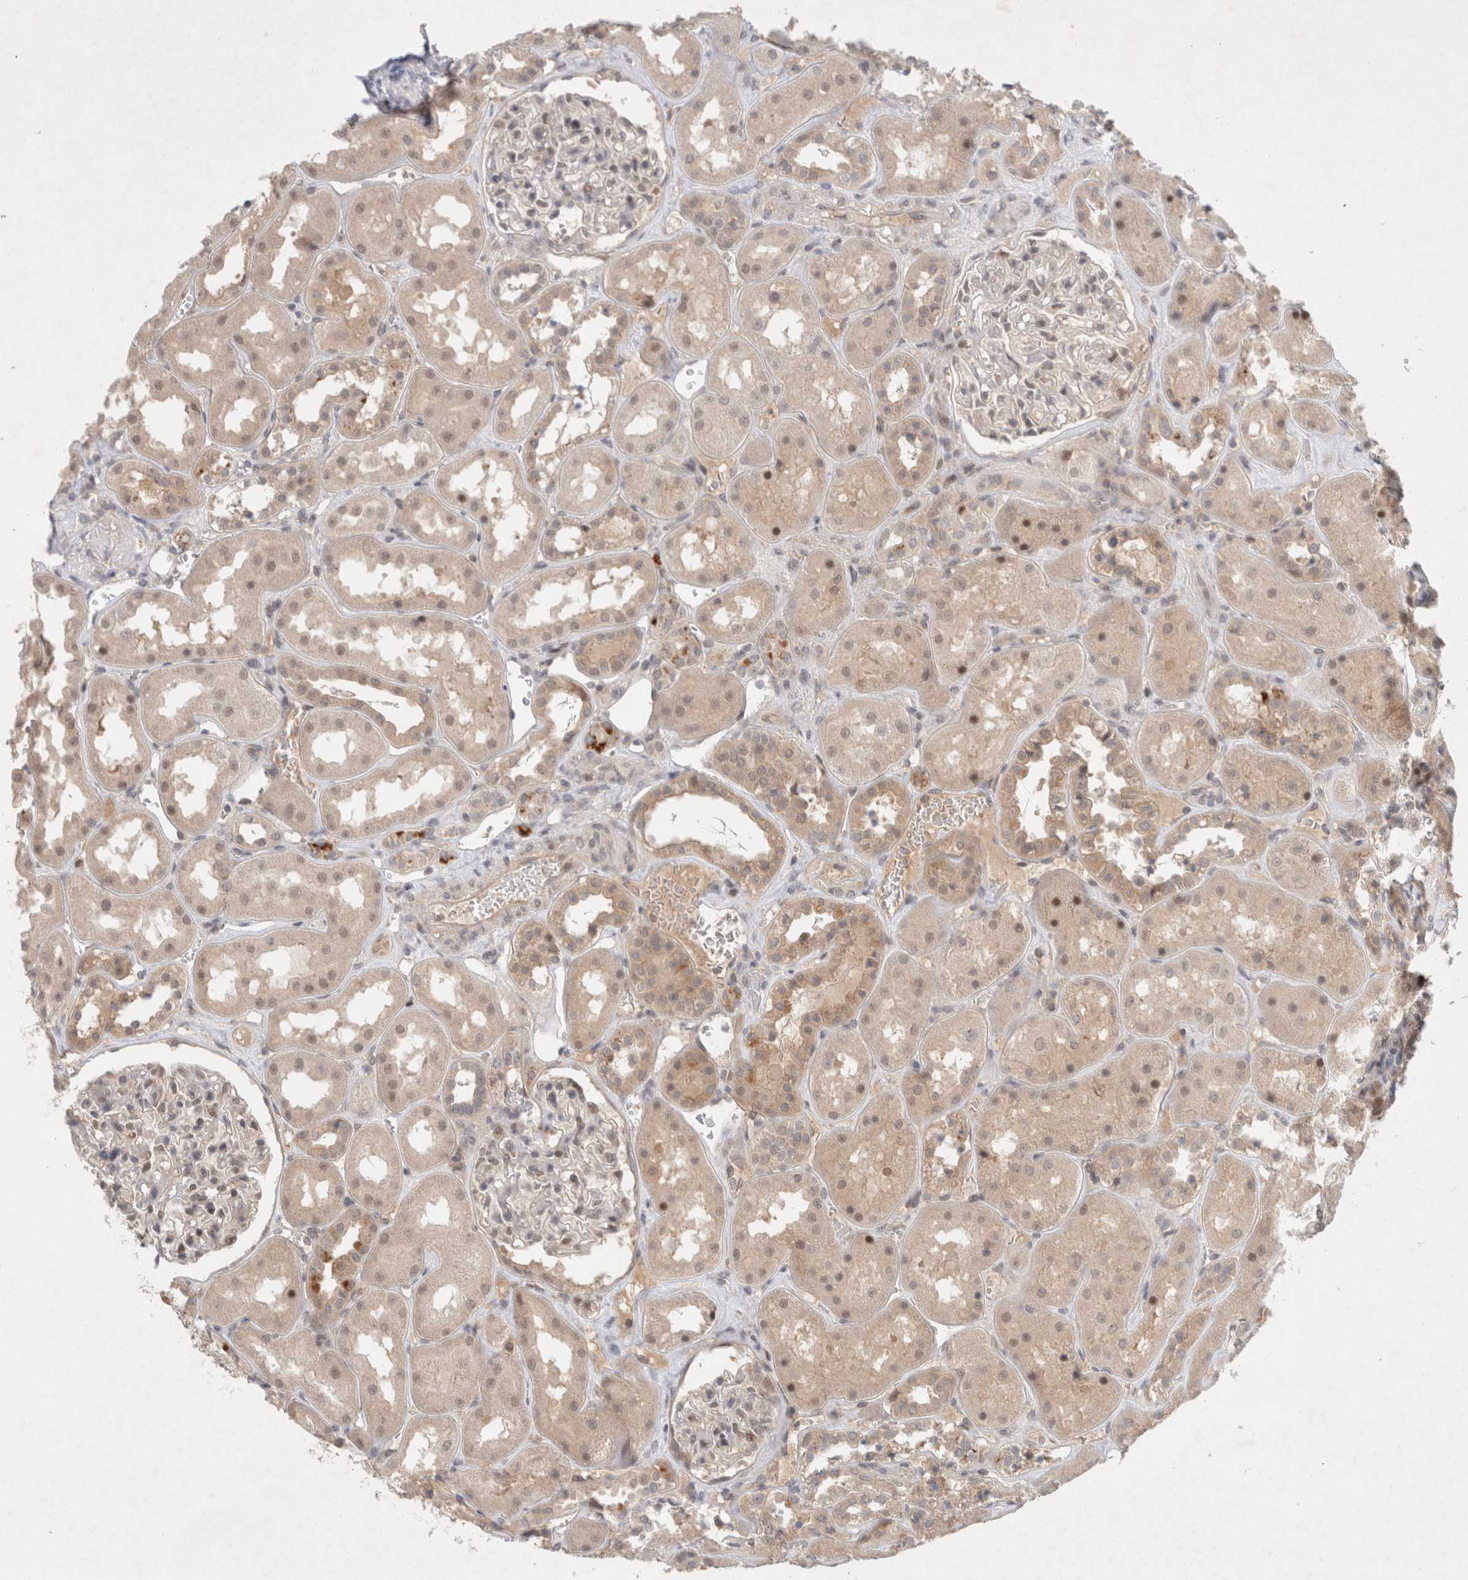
{"staining": {"intensity": "weak", "quantity": "25%-75%", "location": "nuclear"}, "tissue": "kidney", "cell_type": "Cells in glomeruli", "image_type": "normal", "snomed": [{"axis": "morphology", "description": "Normal tissue, NOS"}, {"axis": "topography", "description": "Kidney"}], "caption": "A photomicrograph showing weak nuclear expression in approximately 25%-75% of cells in glomeruli in normal kidney, as visualized by brown immunohistochemical staining.", "gene": "RASAL2", "patient": {"sex": "male", "age": 70}}